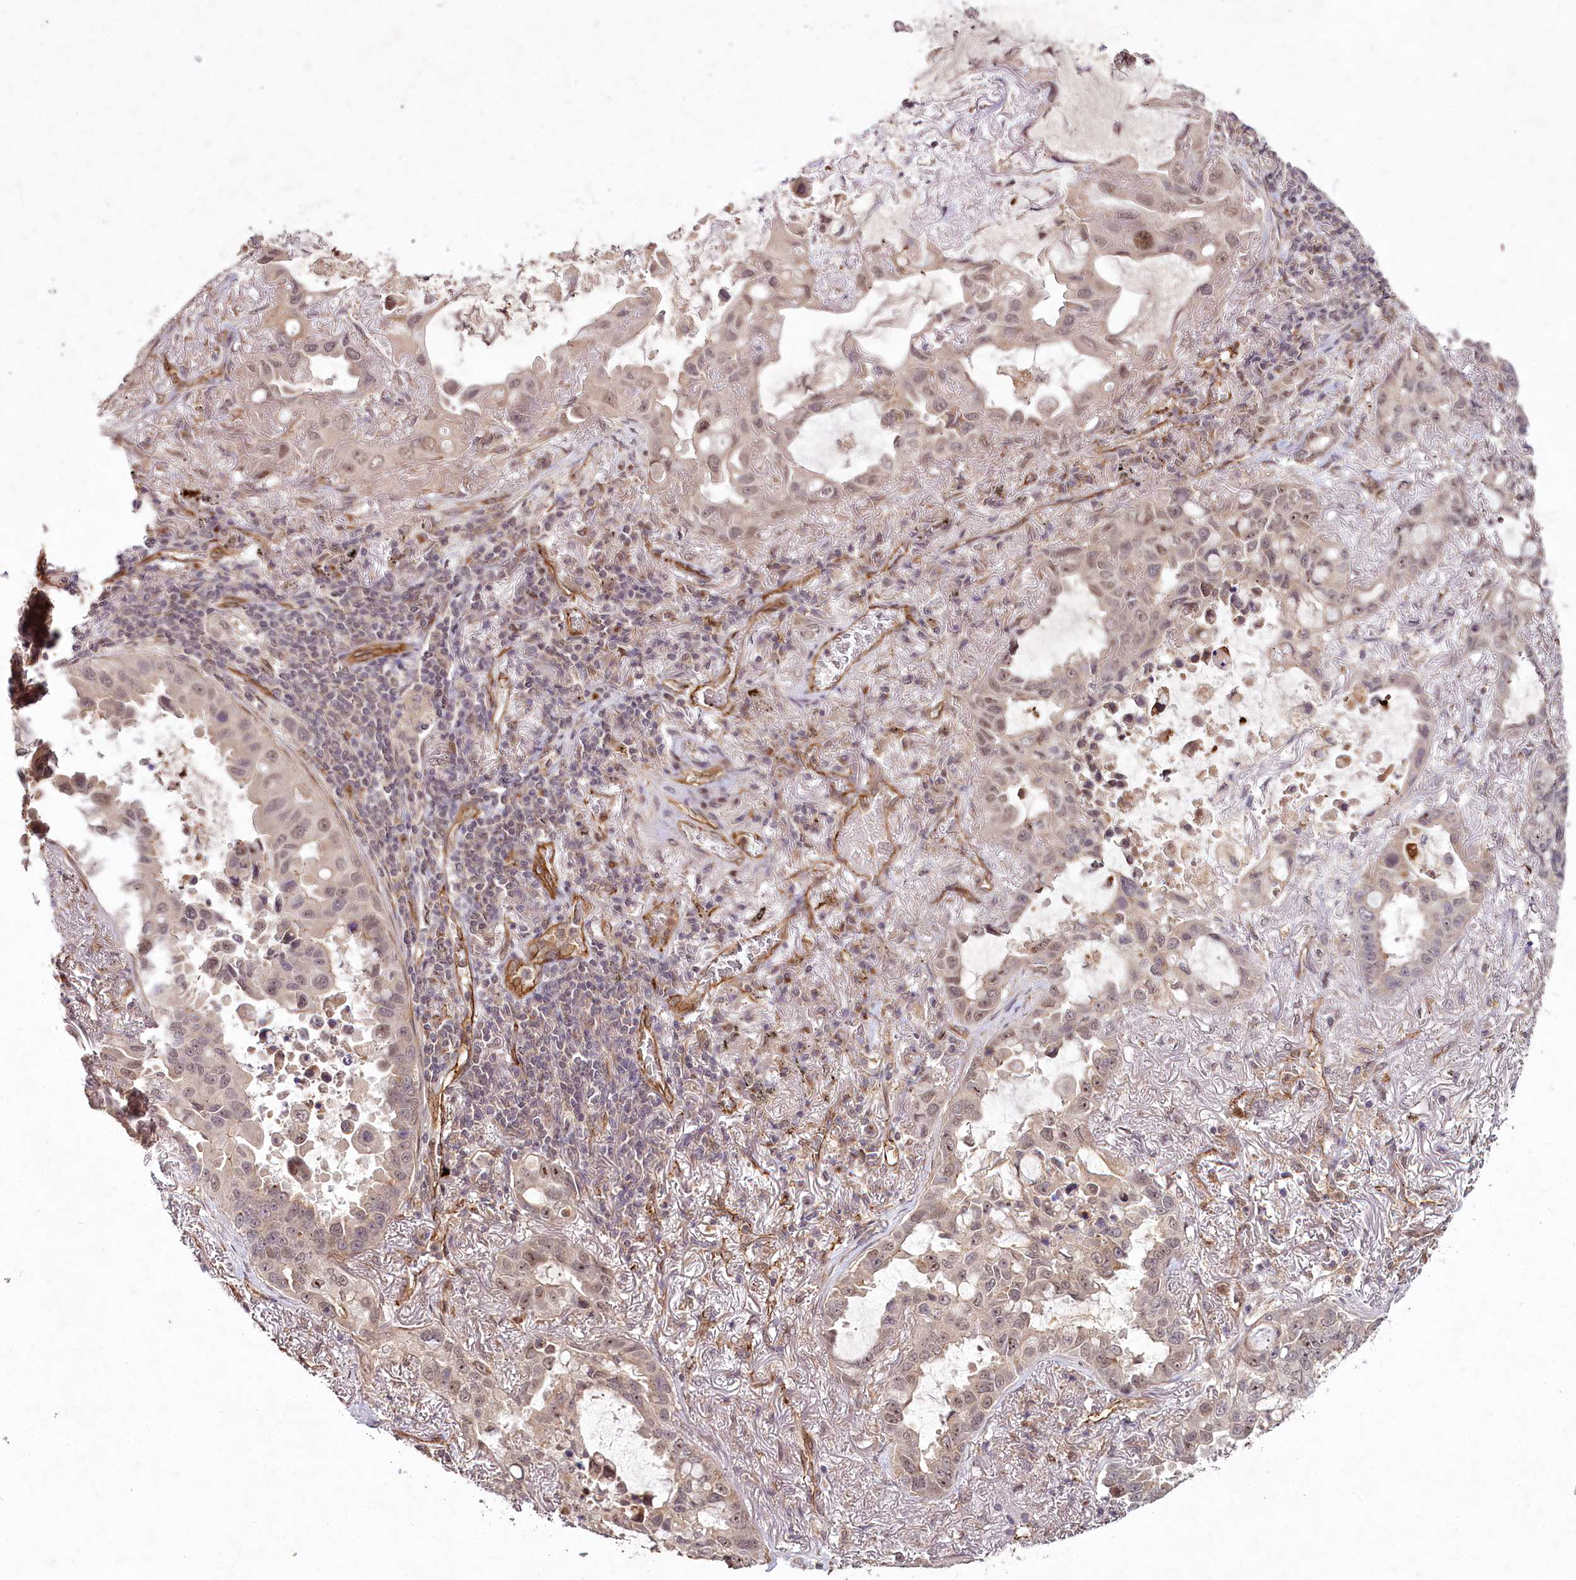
{"staining": {"intensity": "weak", "quantity": ">75%", "location": "nuclear"}, "tissue": "lung cancer", "cell_type": "Tumor cells", "image_type": "cancer", "snomed": [{"axis": "morphology", "description": "Adenocarcinoma, NOS"}, {"axis": "topography", "description": "Lung"}], "caption": "Protein staining of lung cancer tissue exhibits weak nuclear positivity in about >75% of tumor cells. (DAB IHC with brightfield microscopy, high magnification).", "gene": "ALKBH8", "patient": {"sex": "male", "age": 64}}